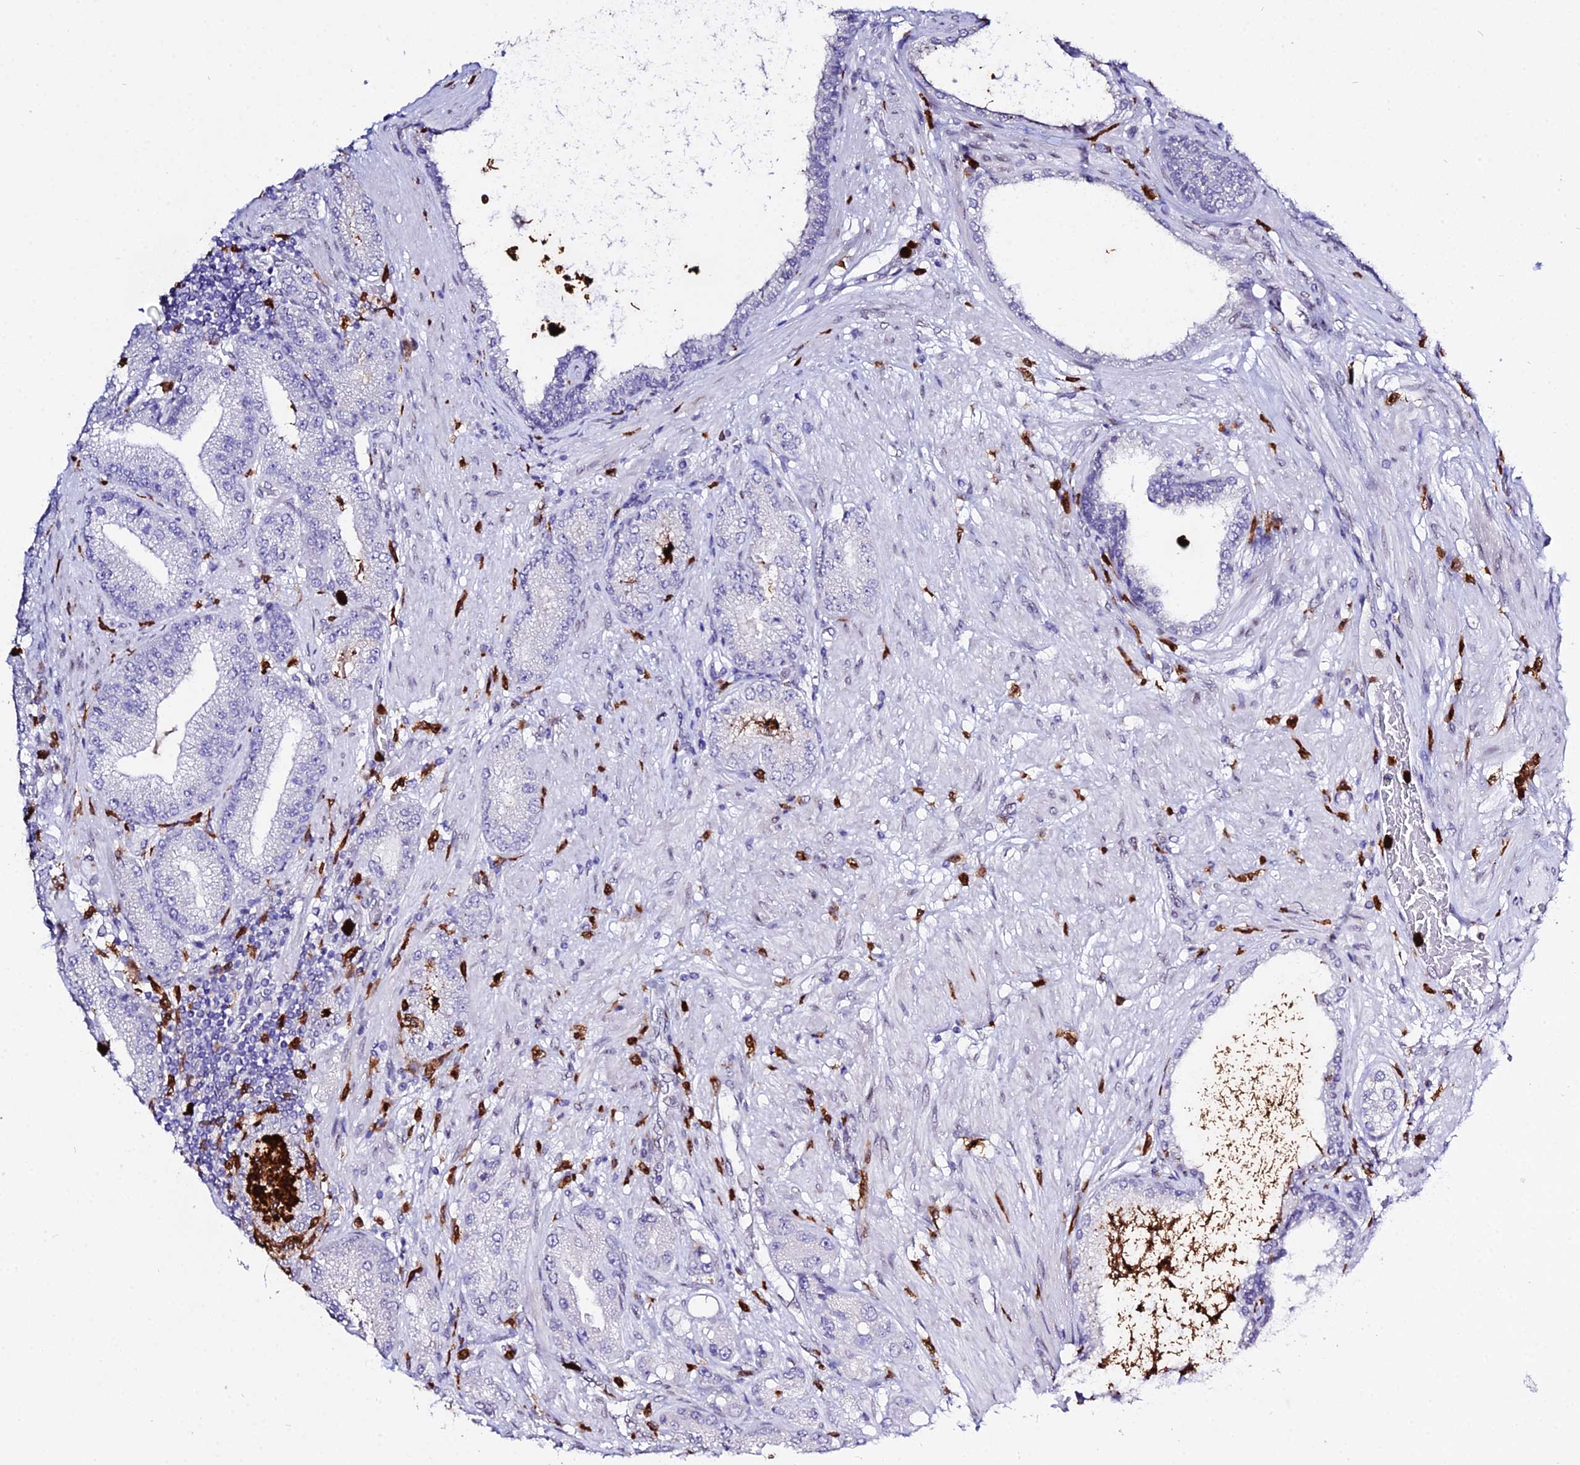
{"staining": {"intensity": "negative", "quantity": "none", "location": "none"}, "tissue": "prostate cancer", "cell_type": "Tumor cells", "image_type": "cancer", "snomed": [{"axis": "morphology", "description": "Adenocarcinoma, High grade"}, {"axis": "topography", "description": "Prostate"}], "caption": "The image reveals no significant staining in tumor cells of prostate cancer (adenocarcinoma (high-grade)).", "gene": "MCM10", "patient": {"sex": "male", "age": 71}}